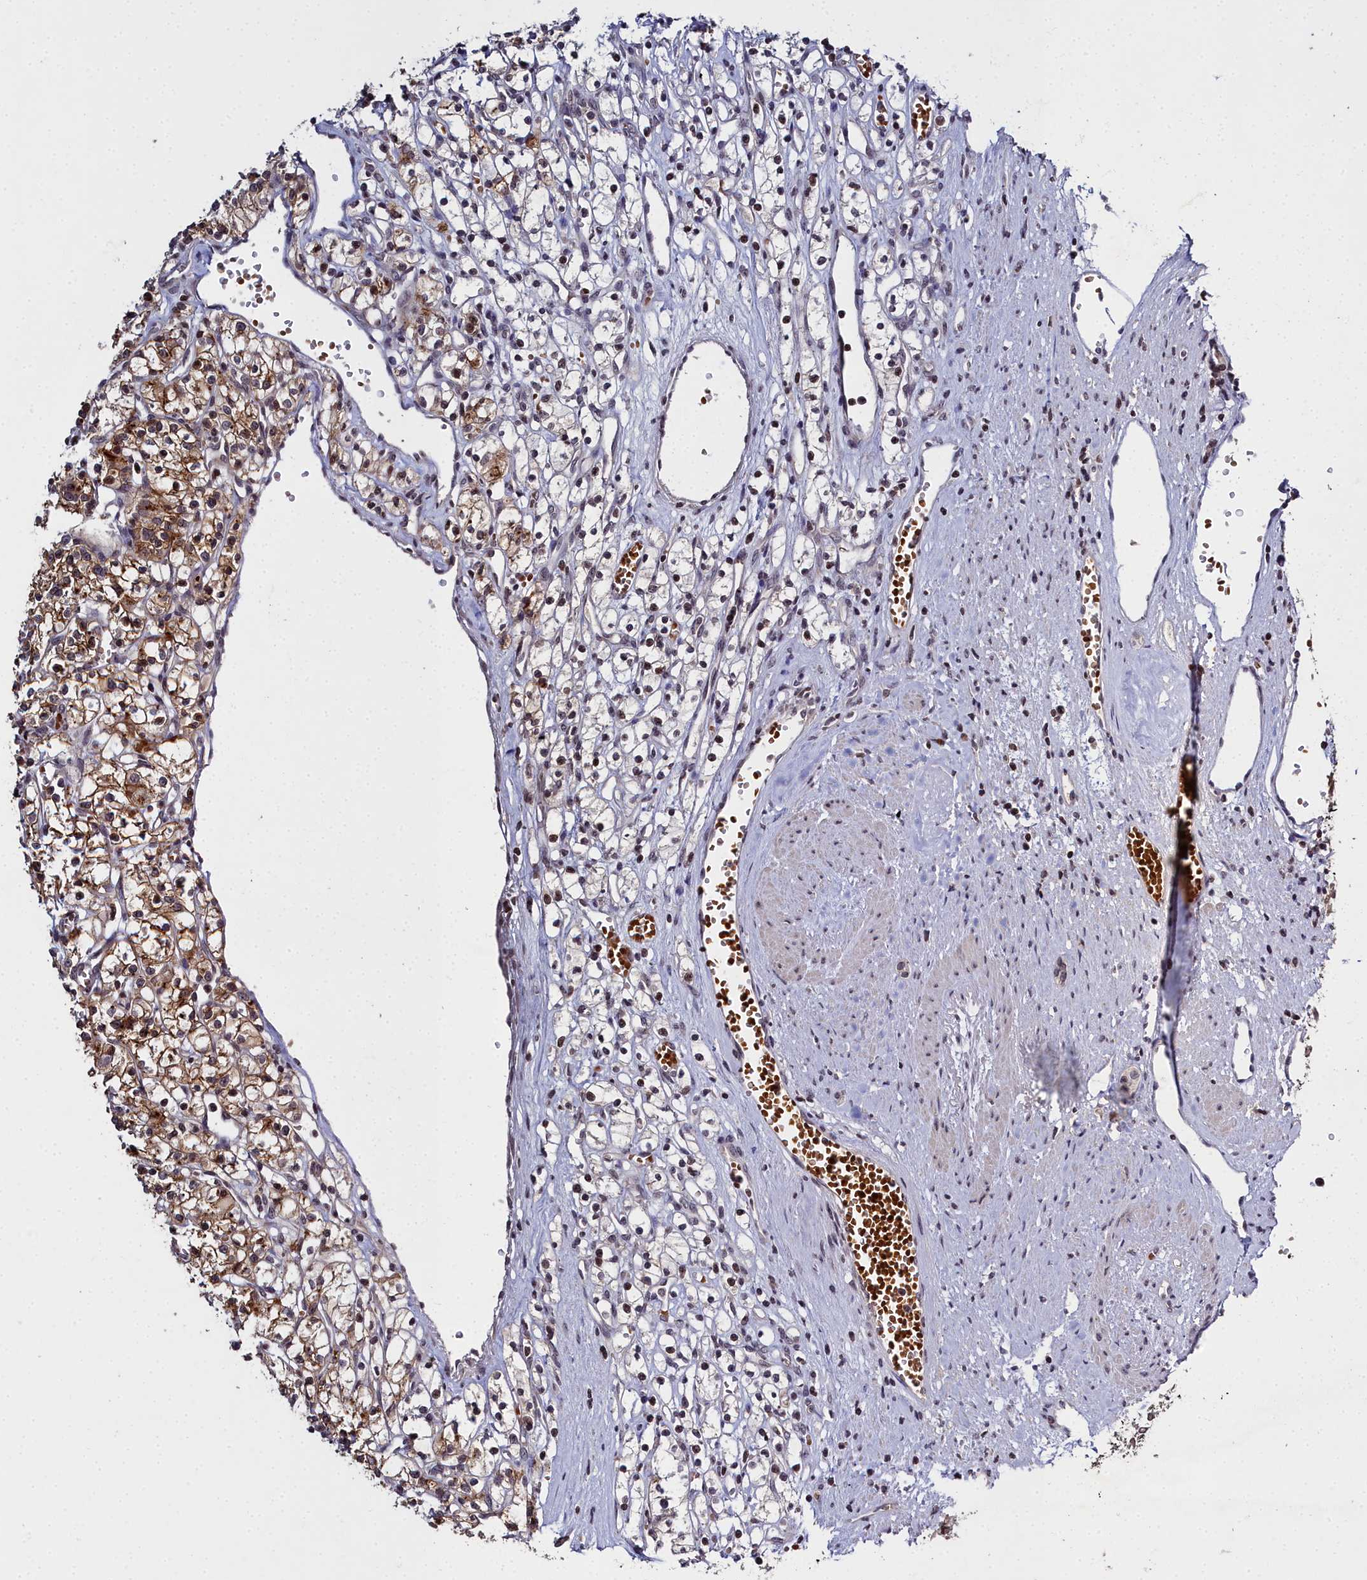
{"staining": {"intensity": "moderate", "quantity": "<25%", "location": "cytoplasmic/membranous,nuclear"}, "tissue": "renal cancer", "cell_type": "Tumor cells", "image_type": "cancer", "snomed": [{"axis": "morphology", "description": "Adenocarcinoma, NOS"}, {"axis": "topography", "description": "Kidney"}], "caption": "The immunohistochemical stain highlights moderate cytoplasmic/membranous and nuclear positivity in tumor cells of adenocarcinoma (renal) tissue. Using DAB (brown) and hematoxylin (blue) stains, captured at high magnification using brightfield microscopy.", "gene": "FZD4", "patient": {"sex": "female", "age": 59}}